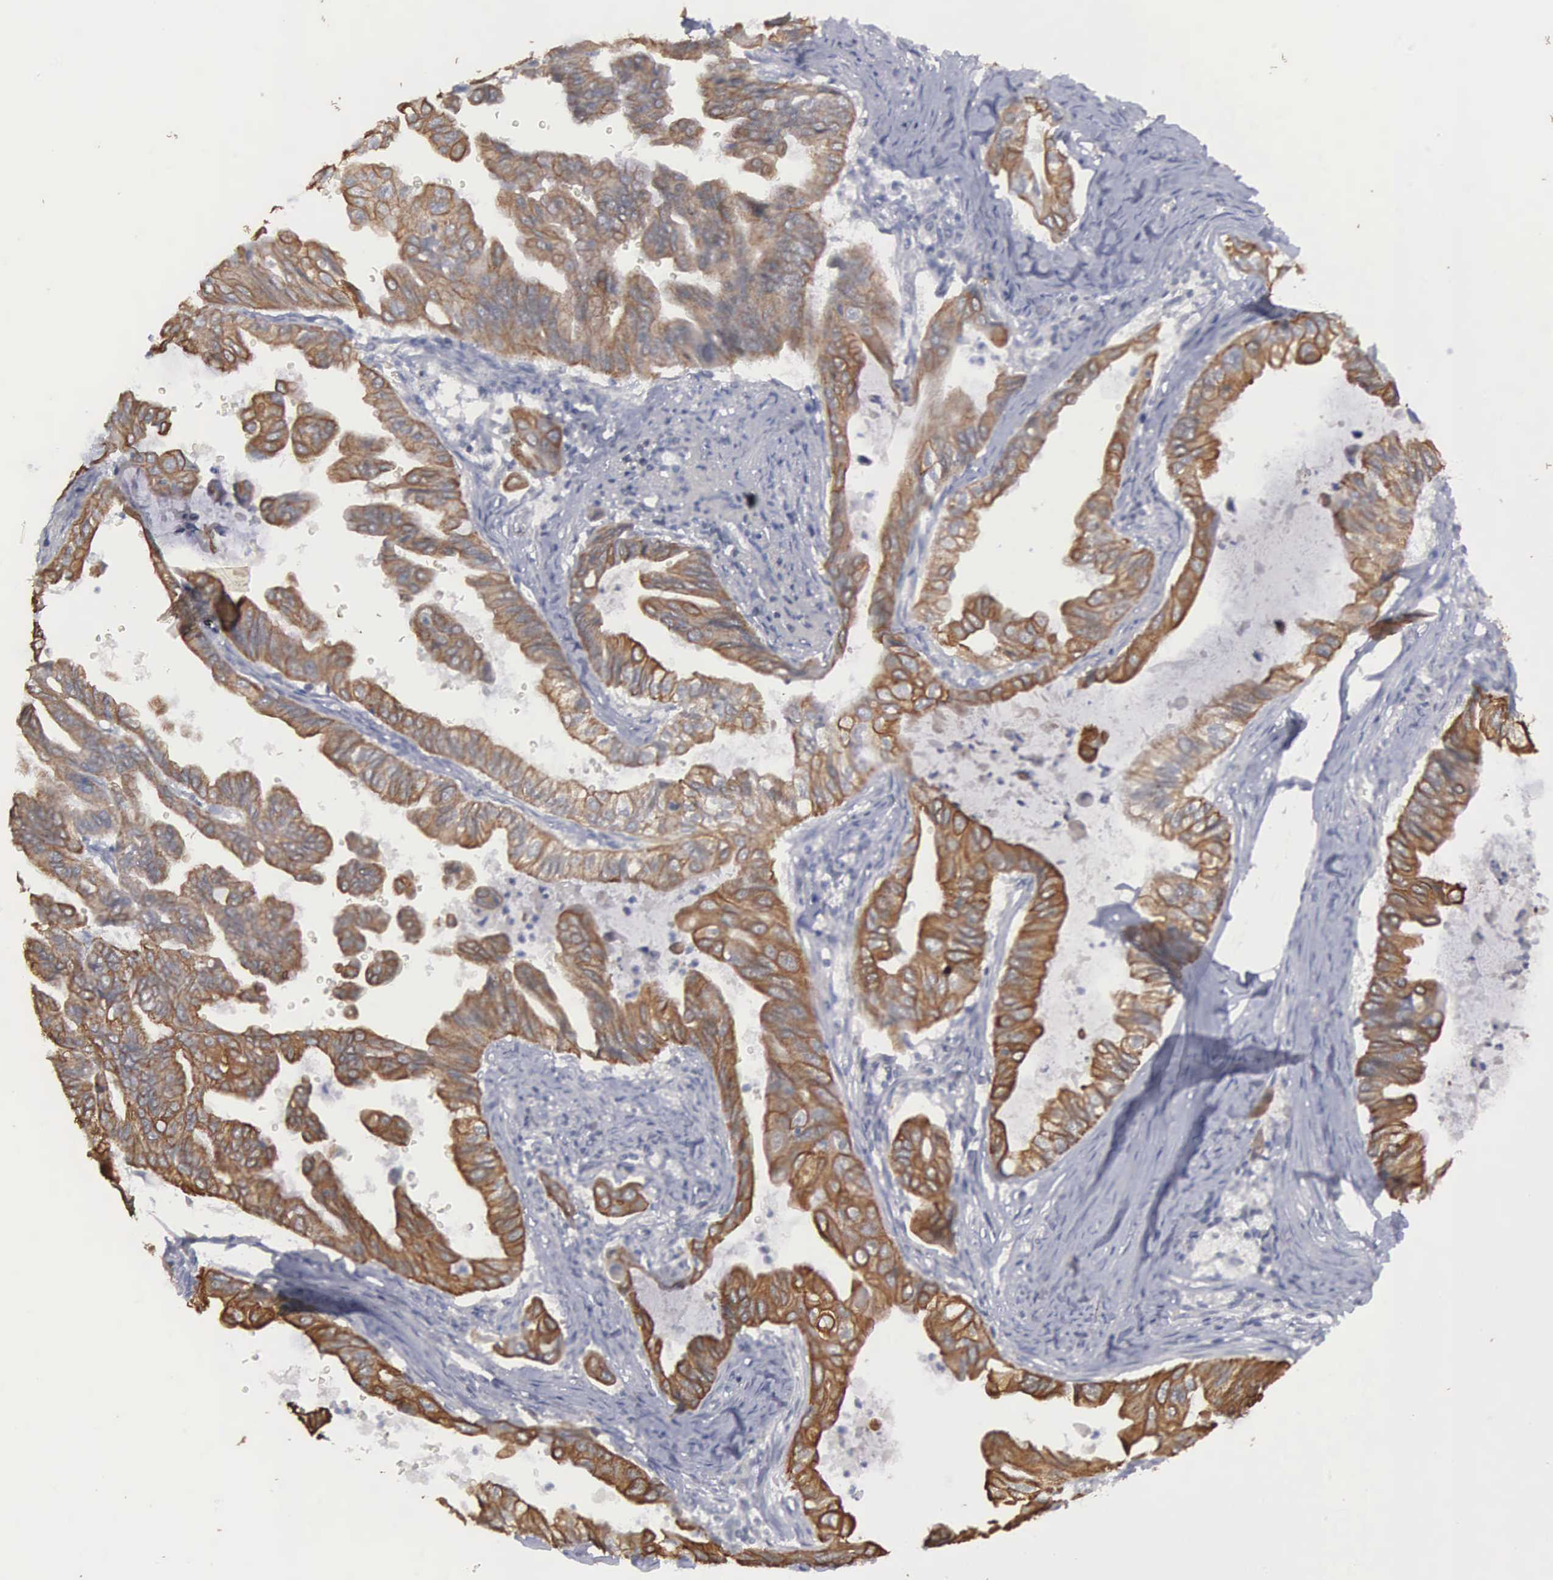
{"staining": {"intensity": "moderate", "quantity": ">75%", "location": "cytoplasmic/membranous"}, "tissue": "stomach cancer", "cell_type": "Tumor cells", "image_type": "cancer", "snomed": [{"axis": "morphology", "description": "Adenocarcinoma, NOS"}, {"axis": "topography", "description": "Stomach, upper"}], "caption": "Adenocarcinoma (stomach) stained for a protein demonstrates moderate cytoplasmic/membranous positivity in tumor cells.", "gene": "WDR89", "patient": {"sex": "male", "age": 80}}